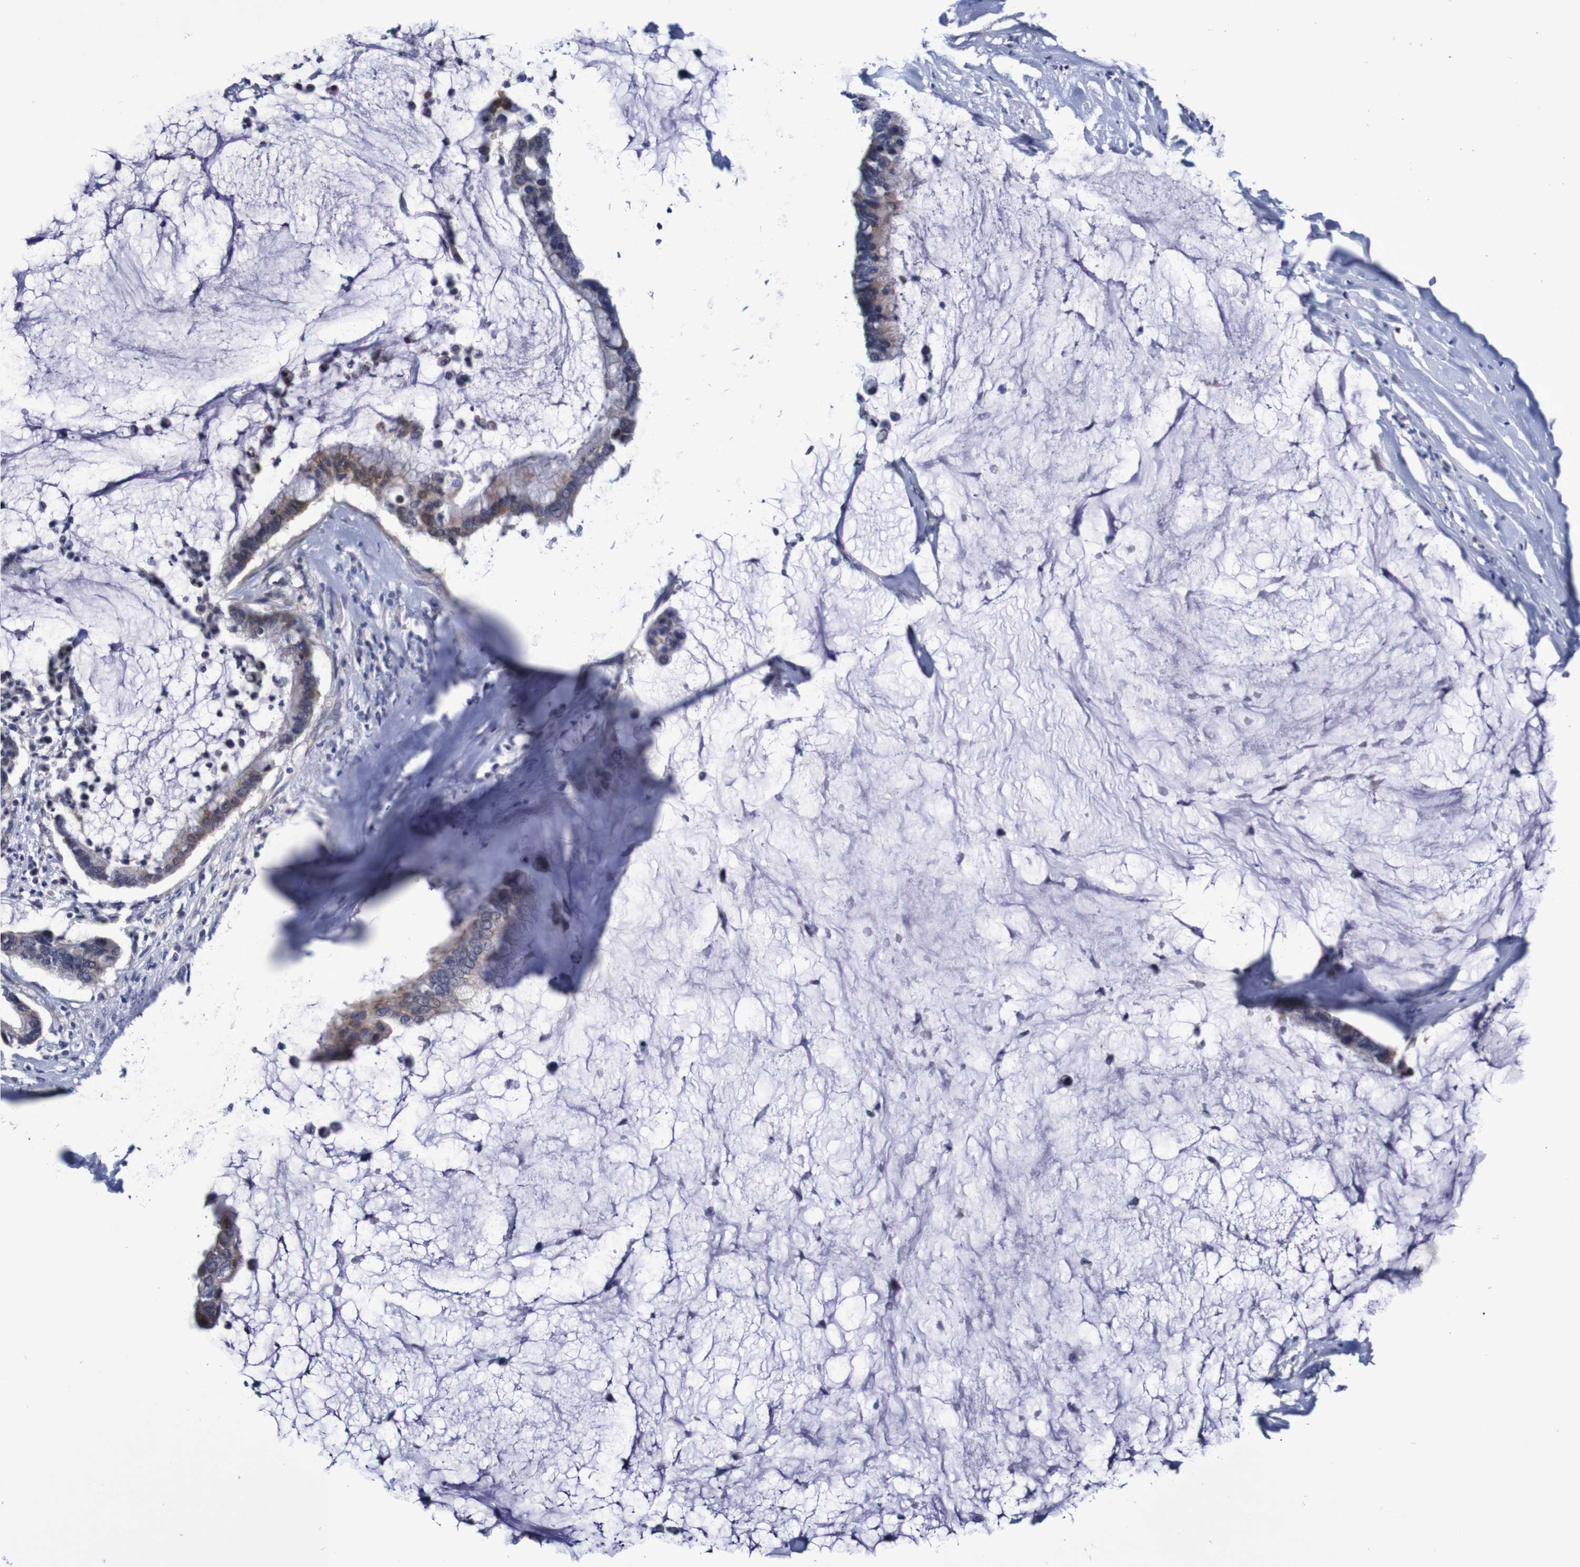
{"staining": {"intensity": "moderate", "quantity": "<25%", "location": "cytoplasmic/membranous"}, "tissue": "pancreatic cancer", "cell_type": "Tumor cells", "image_type": "cancer", "snomed": [{"axis": "morphology", "description": "Adenocarcinoma, NOS"}, {"axis": "topography", "description": "Pancreas"}], "caption": "This histopathology image reveals pancreatic adenocarcinoma stained with immunohistochemistry (IHC) to label a protein in brown. The cytoplasmic/membranous of tumor cells show moderate positivity for the protein. Nuclei are counter-stained blue.", "gene": "ACVR1C", "patient": {"sex": "male", "age": 41}}